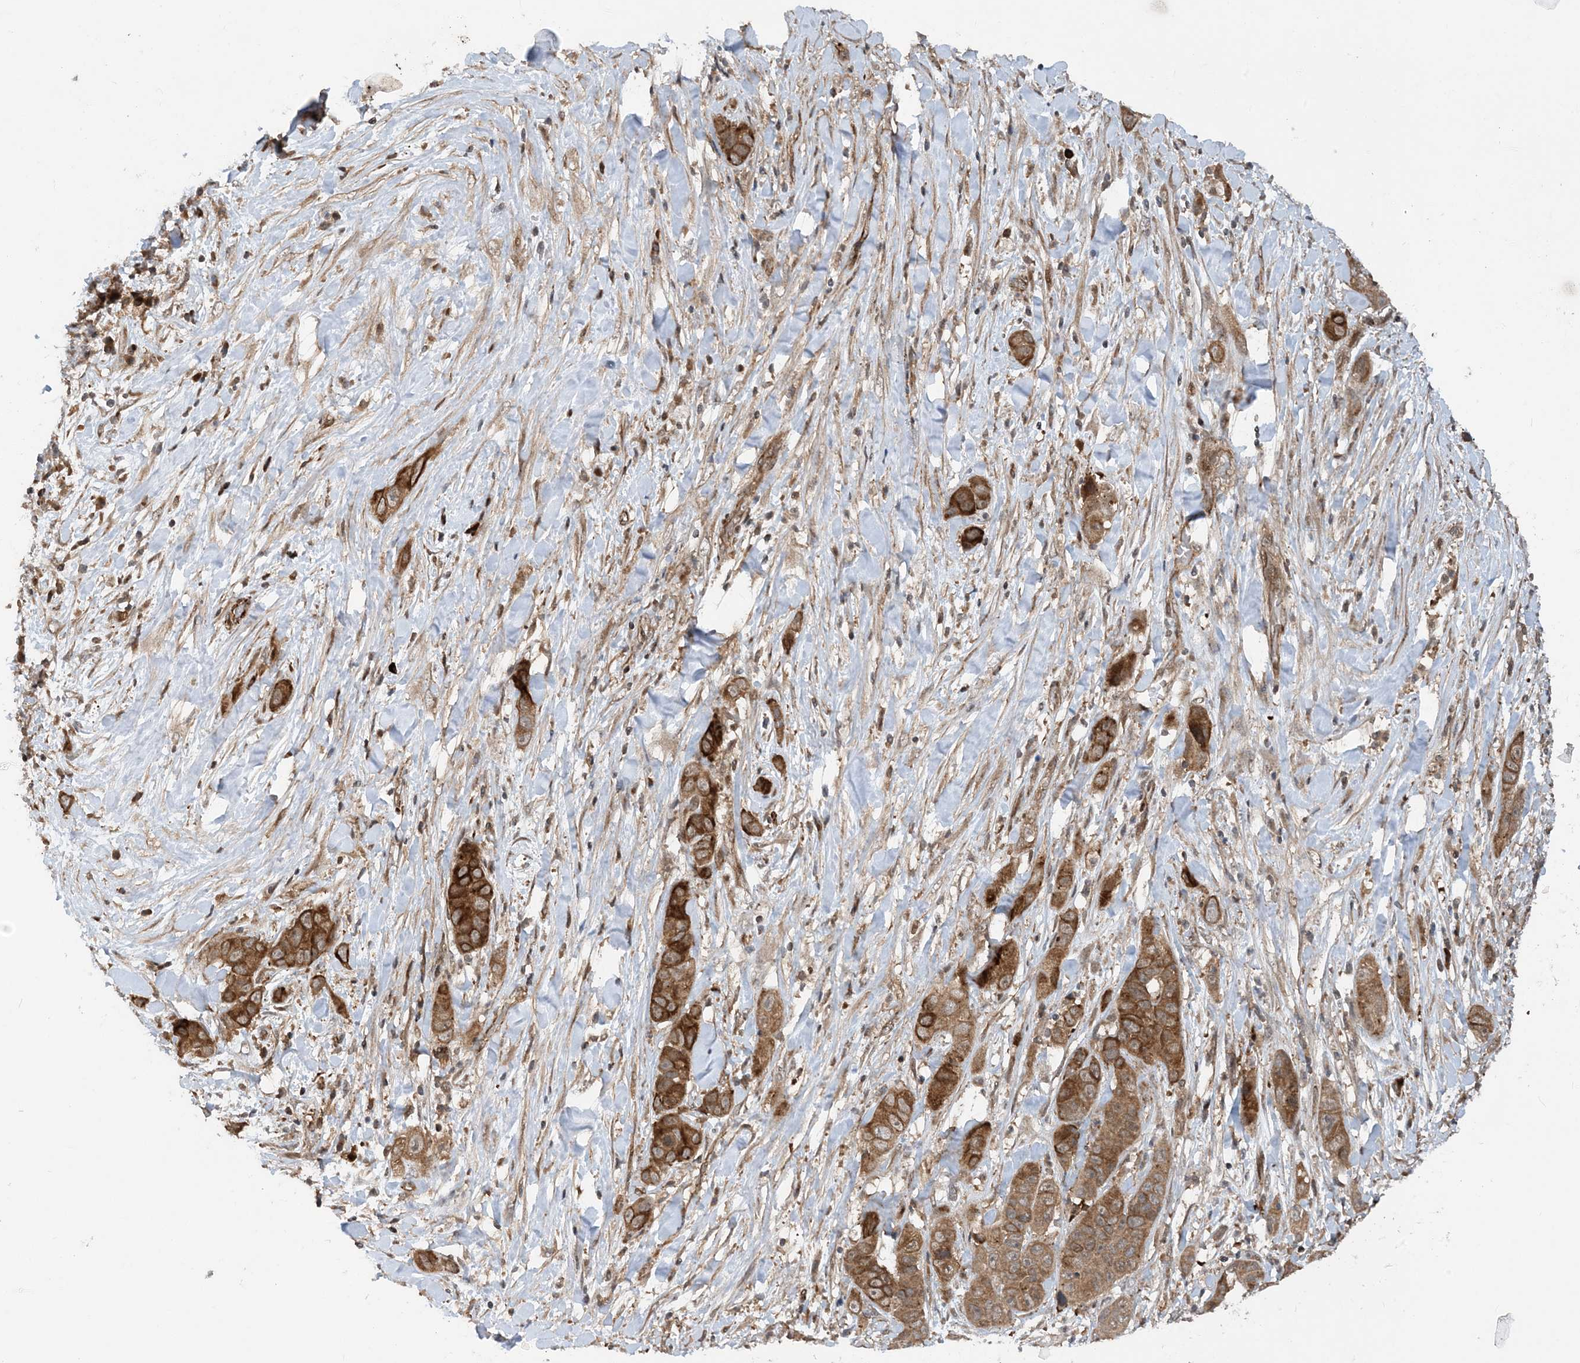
{"staining": {"intensity": "strong", "quantity": "25%-75%", "location": "cytoplasmic/membranous"}, "tissue": "liver cancer", "cell_type": "Tumor cells", "image_type": "cancer", "snomed": [{"axis": "morphology", "description": "Cholangiocarcinoma"}, {"axis": "topography", "description": "Liver"}], "caption": "This is a photomicrograph of immunohistochemistry (IHC) staining of cholangiocarcinoma (liver), which shows strong staining in the cytoplasmic/membranous of tumor cells.", "gene": "HEMK1", "patient": {"sex": "female", "age": 52}}